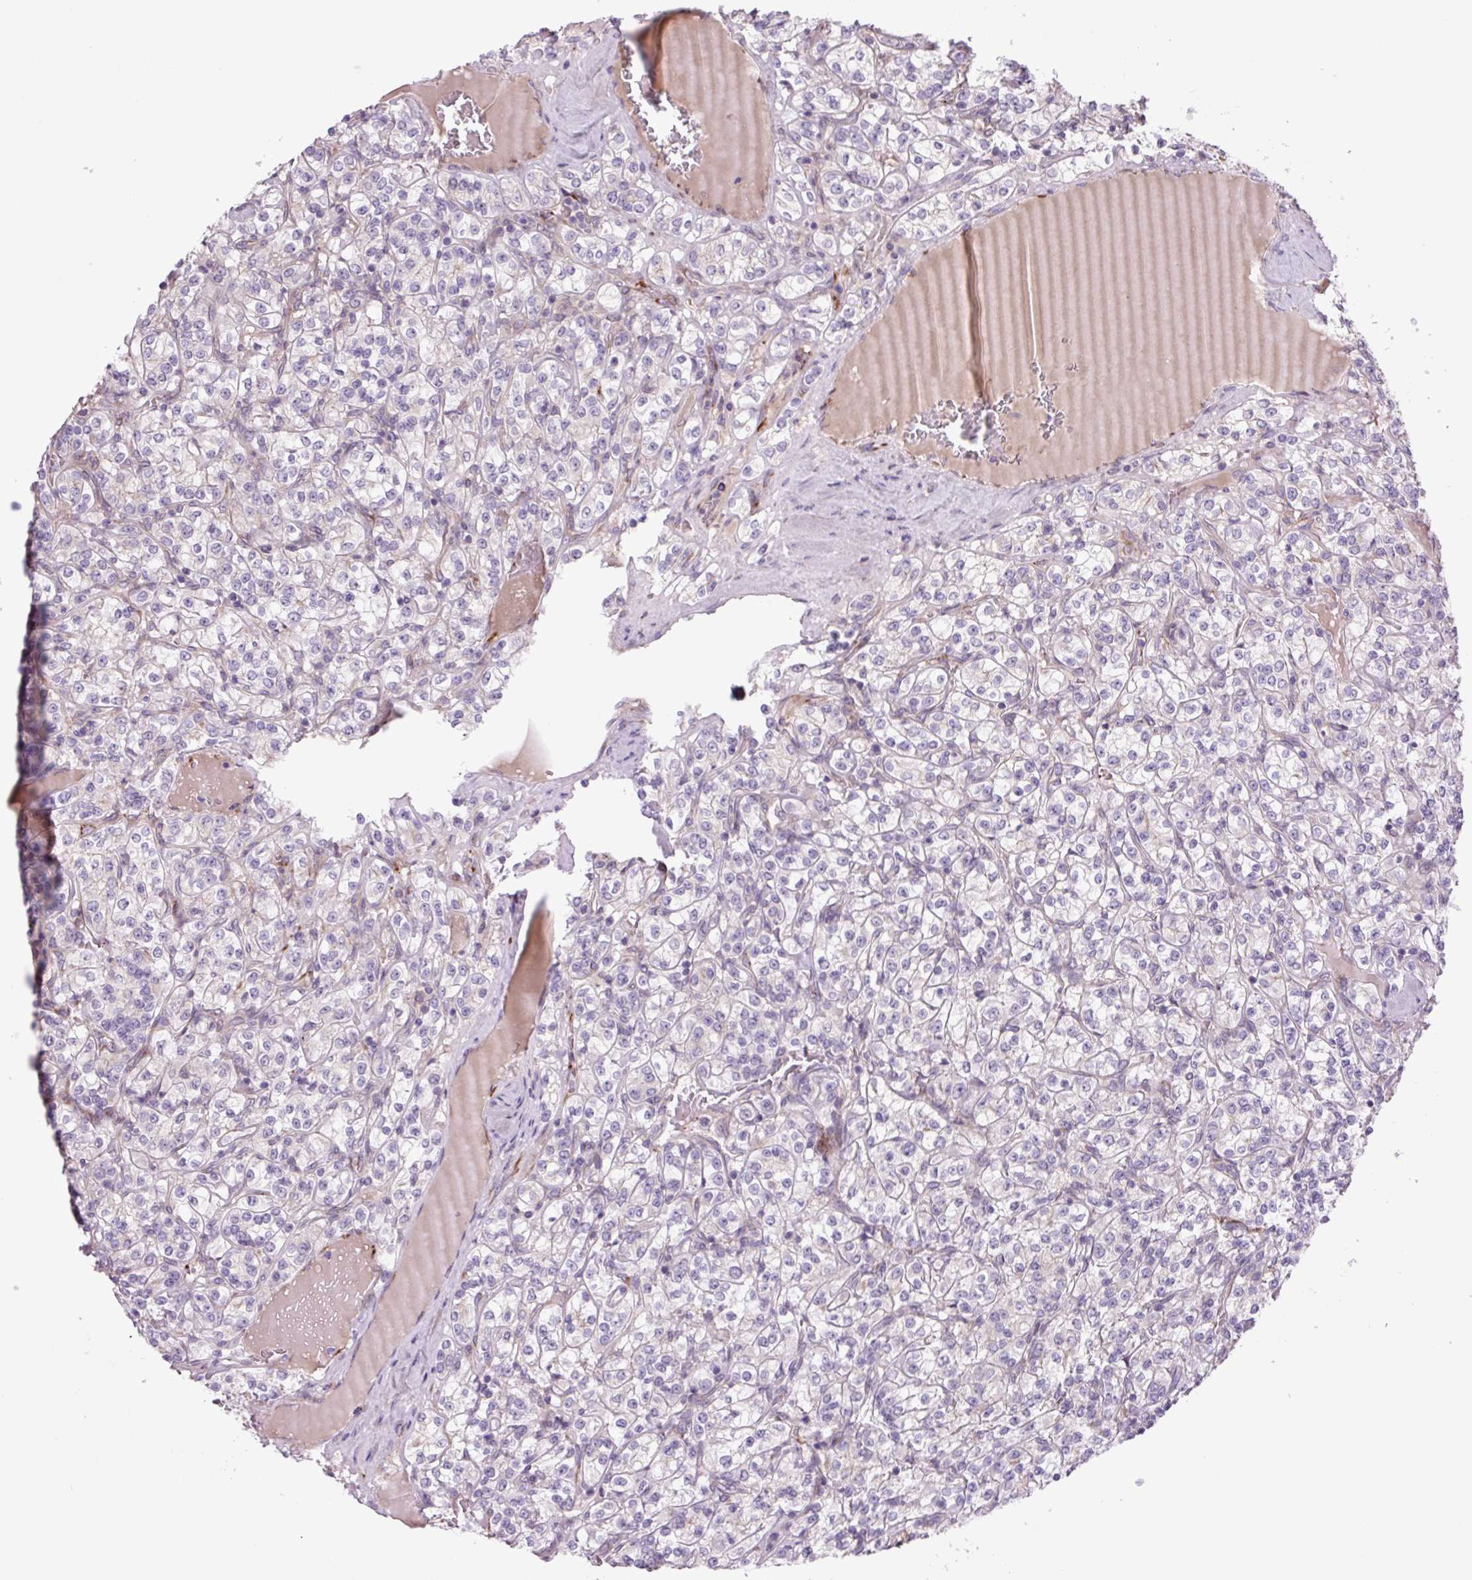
{"staining": {"intensity": "negative", "quantity": "none", "location": "none"}, "tissue": "renal cancer", "cell_type": "Tumor cells", "image_type": "cancer", "snomed": [{"axis": "morphology", "description": "Adenocarcinoma, NOS"}, {"axis": "topography", "description": "Kidney"}], "caption": "Immunohistochemistry micrograph of neoplastic tissue: human renal cancer stained with DAB (3,3'-diaminobenzidine) displays no significant protein expression in tumor cells.", "gene": "PLA2G4A", "patient": {"sex": "male", "age": 77}}